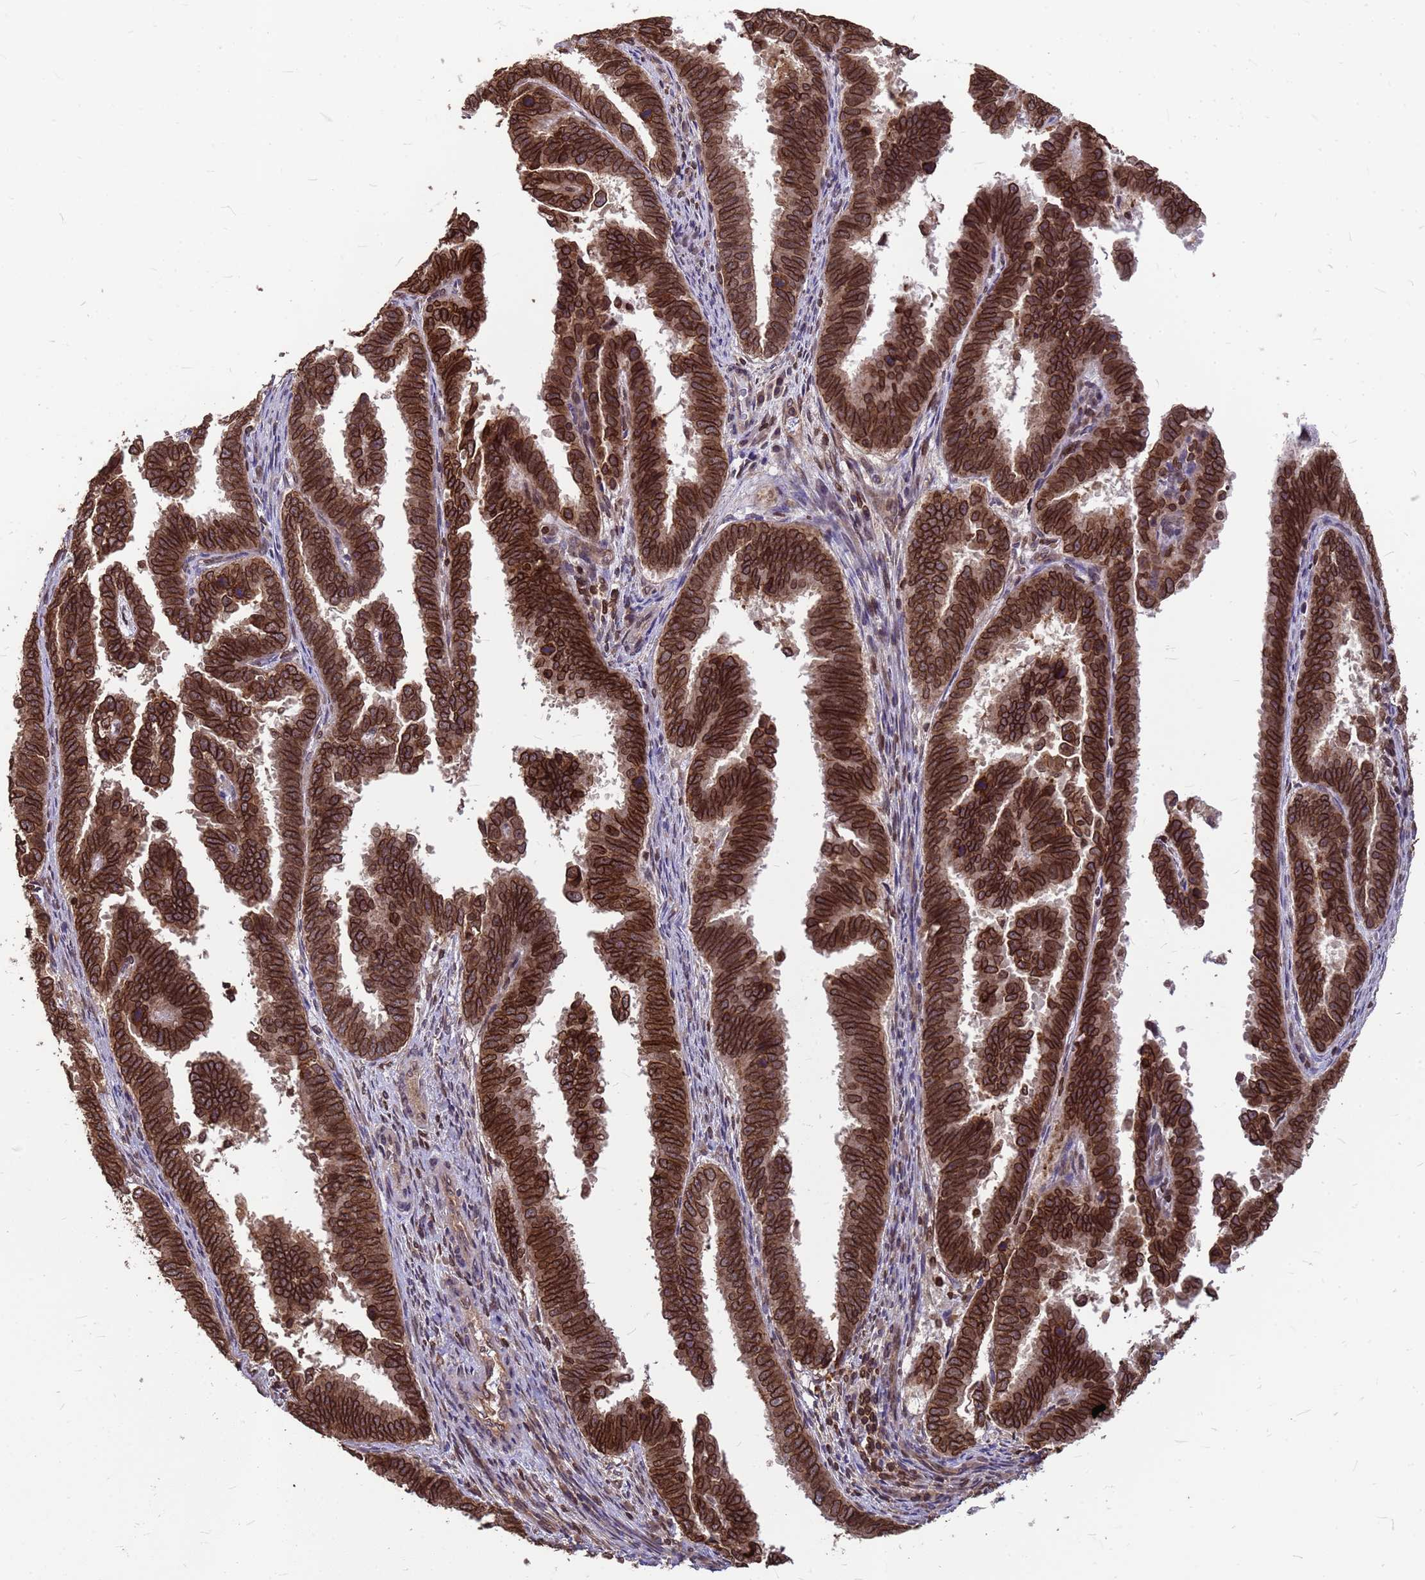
{"staining": {"intensity": "strong", "quantity": ">75%", "location": "cytoplasmic/membranous,nuclear"}, "tissue": "endometrial cancer", "cell_type": "Tumor cells", "image_type": "cancer", "snomed": [{"axis": "morphology", "description": "Adenocarcinoma, NOS"}, {"axis": "topography", "description": "Endometrium"}], "caption": "An image showing strong cytoplasmic/membranous and nuclear positivity in approximately >75% of tumor cells in endometrial cancer, as visualized by brown immunohistochemical staining.", "gene": "C1orf35", "patient": {"sex": "female", "age": 75}}